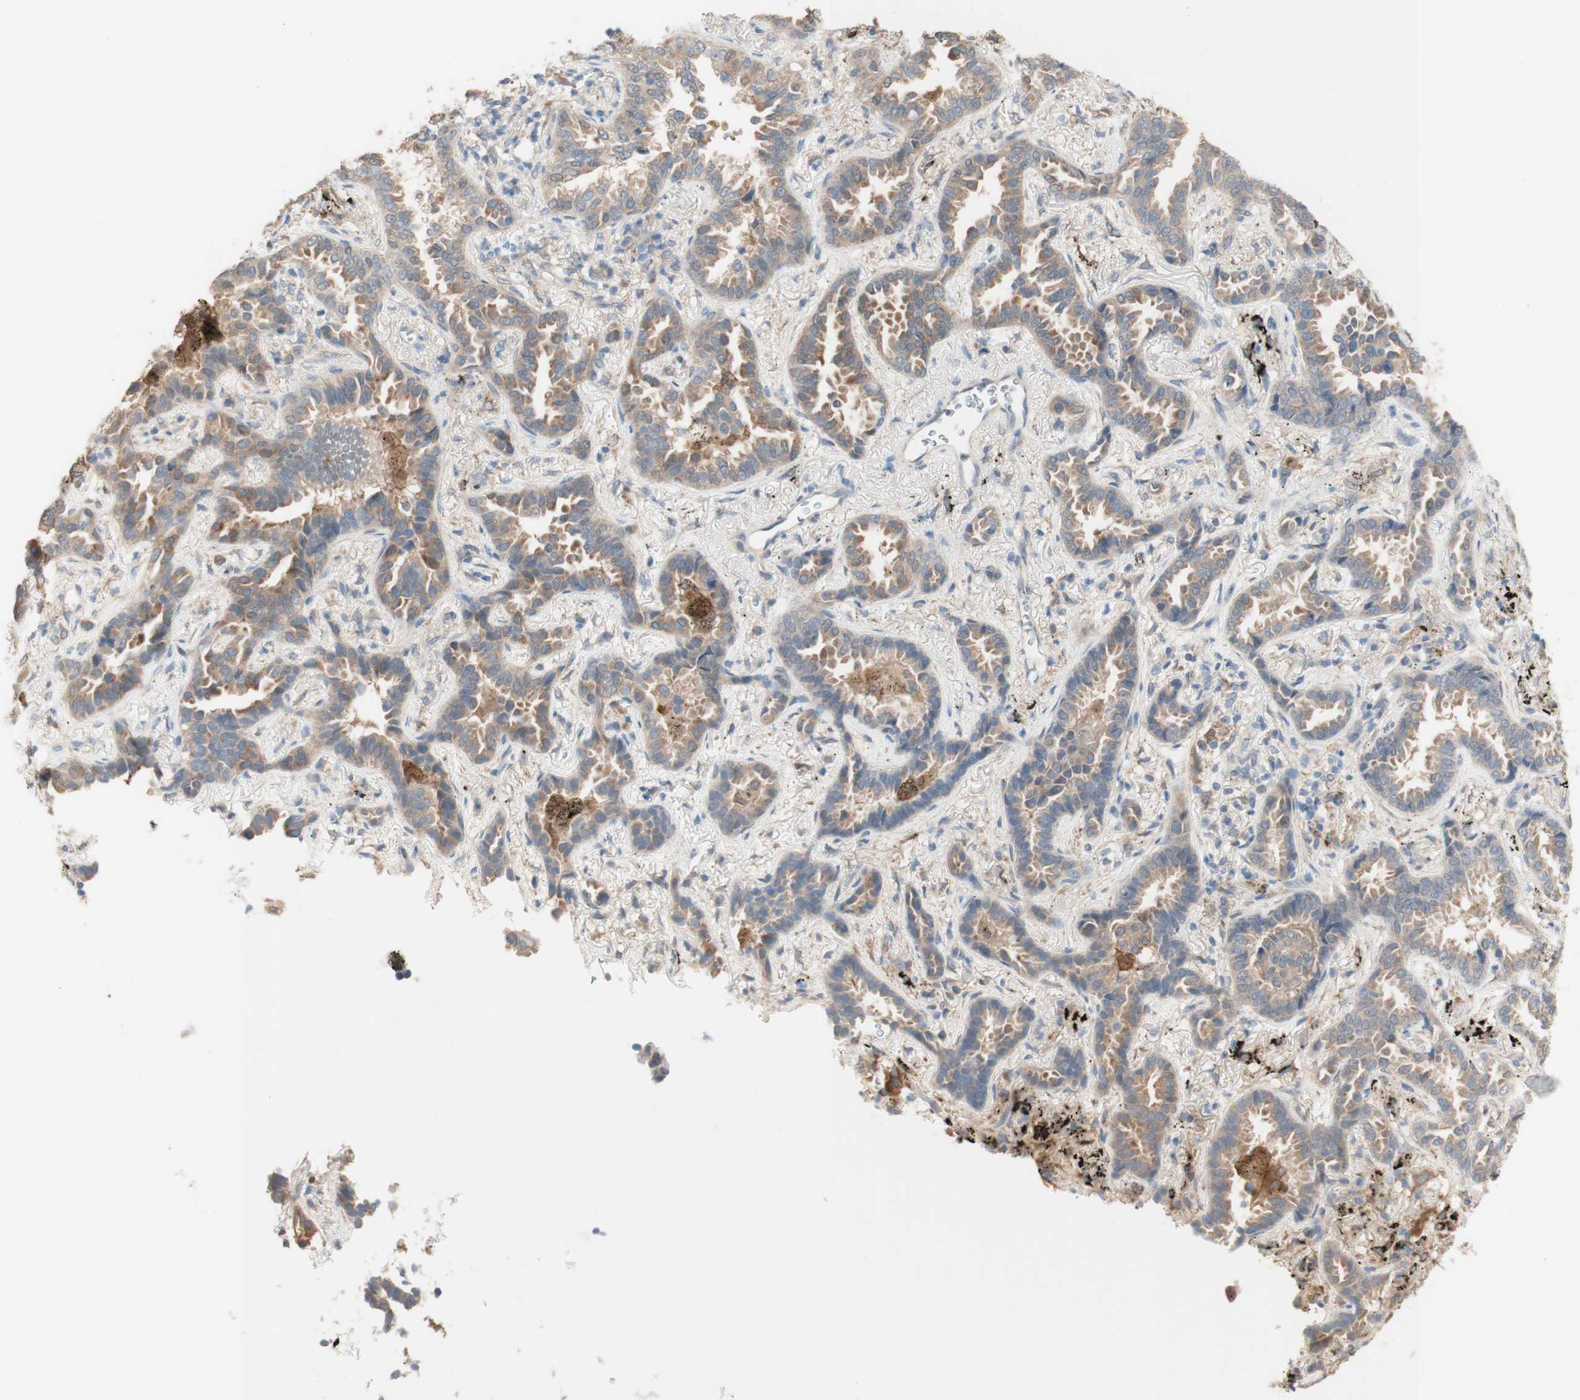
{"staining": {"intensity": "weak", "quantity": ">75%", "location": "cytoplasmic/membranous"}, "tissue": "lung cancer", "cell_type": "Tumor cells", "image_type": "cancer", "snomed": [{"axis": "morphology", "description": "Normal tissue, NOS"}, {"axis": "morphology", "description": "Adenocarcinoma, NOS"}, {"axis": "topography", "description": "Lung"}], "caption": "Lung cancer (adenocarcinoma) stained with a brown dye reveals weak cytoplasmic/membranous positive positivity in approximately >75% of tumor cells.", "gene": "COMT", "patient": {"sex": "male", "age": 59}}